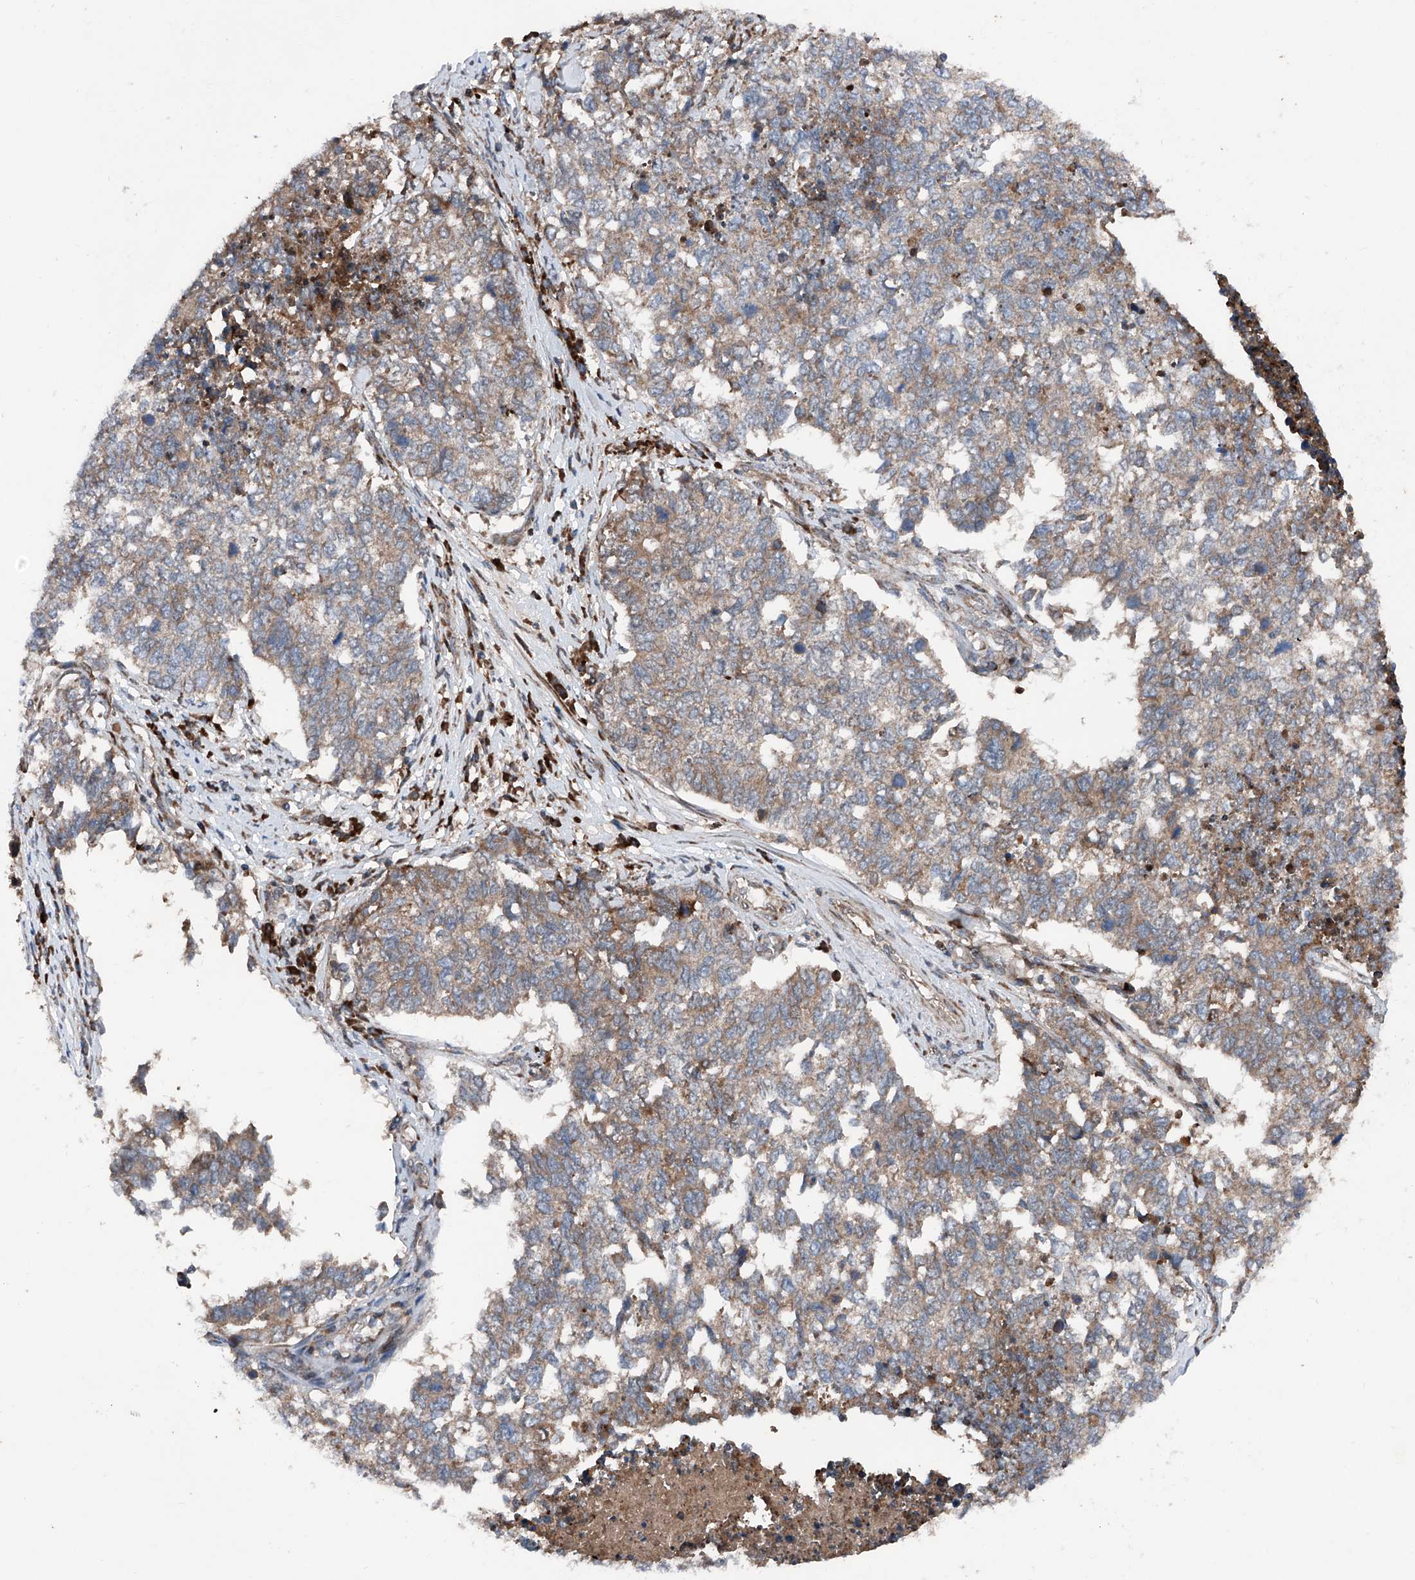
{"staining": {"intensity": "moderate", "quantity": ">75%", "location": "cytoplasmic/membranous"}, "tissue": "cervical cancer", "cell_type": "Tumor cells", "image_type": "cancer", "snomed": [{"axis": "morphology", "description": "Squamous cell carcinoma, NOS"}, {"axis": "topography", "description": "Cervix"}], "caption": "Human cervical cancer stained with a protein marker demonstrates moderate staining in tumor cells.", "gene": "DAD1", "patient": {"sex": "female", "age": 63}}